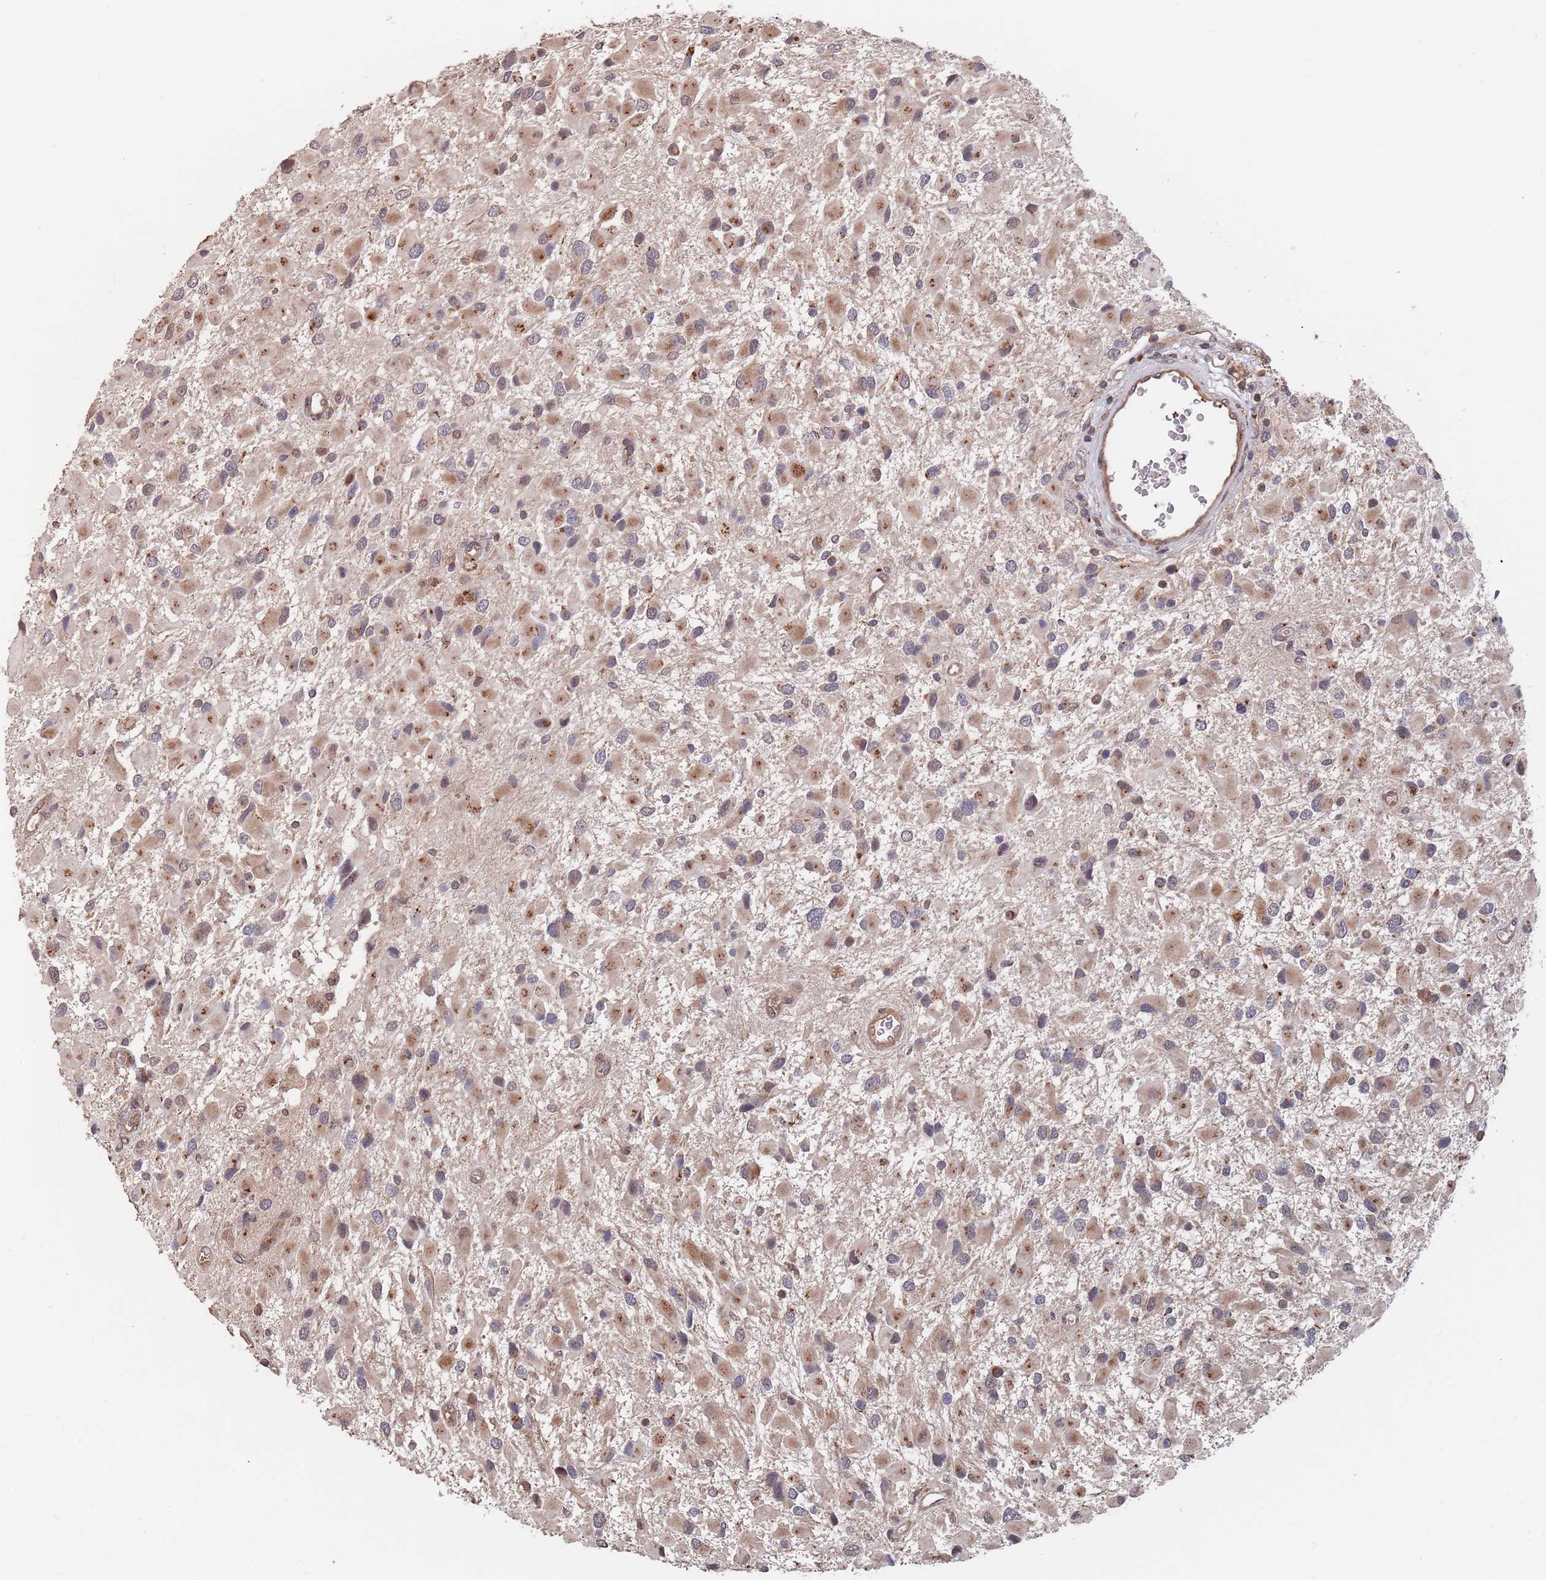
{"staining": {"intensity": "weak", "quantity": ">75%", "location": "cytoplasmic/membranous"}, "tissue": "glioma", "cell_type": "Tumor cells", "image_type": "cancer", "snomed": [{"axis": "morphology", "description": "Glioma, malignant, High grade"}, {"axis": "topography", "description": "Brain"}], "caption": "Tumor cells exhibit low levels of weak cytoplasmic/membranous staining in approximately >75% of cells in human glioma.", "gene": "UNC45A", "patient": {"sex": "male", "age": 53}}